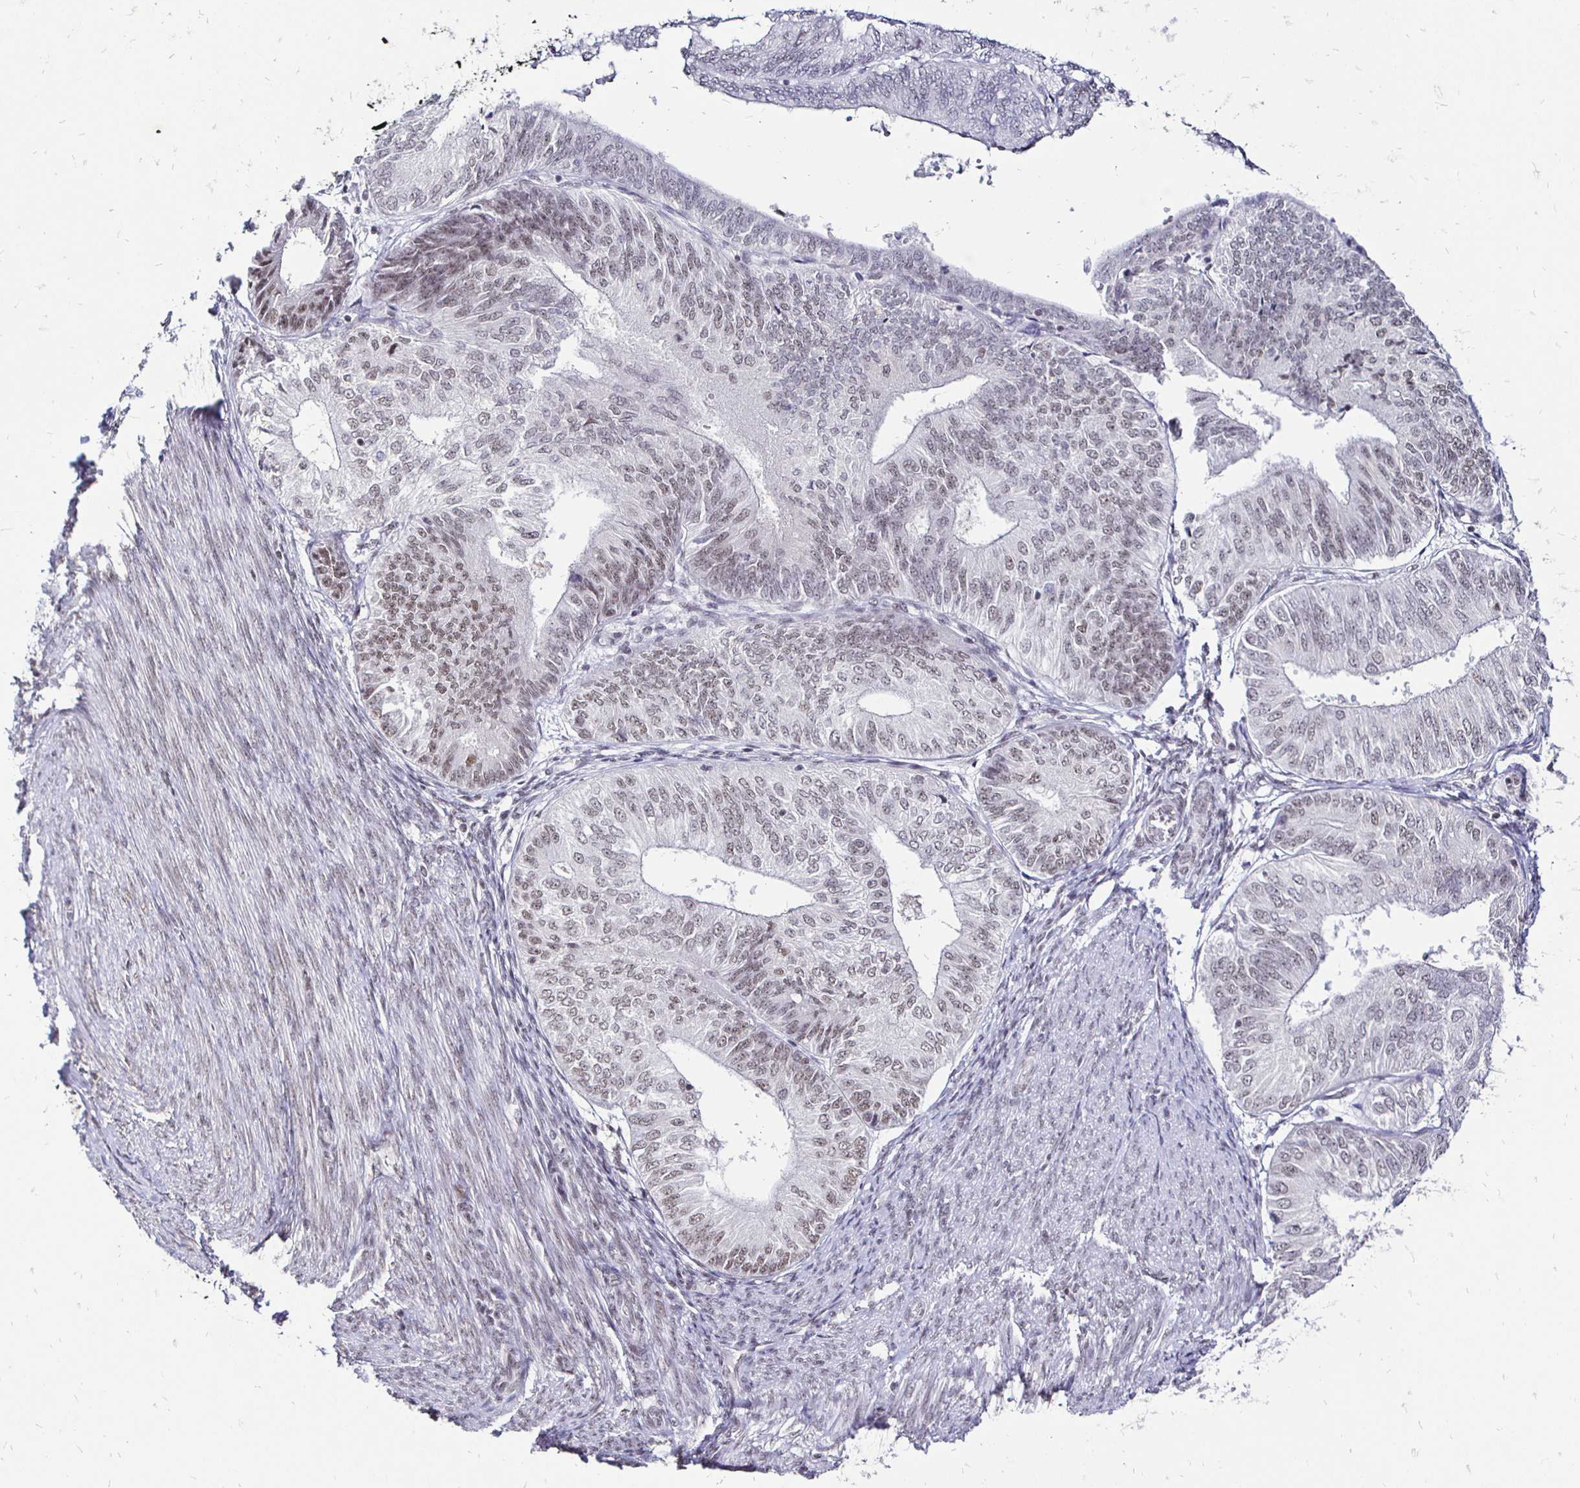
{"staining": {"intensity": "weak", "quantity": ">75%", "location": "nuclear"}, "tissue": "endometrial cancer", "cell_type": "Tumor cells", "image_type": "cancer", "snomed": [{"axis": "morphology", "description": "Adenocarcinoma, NOS"}, {"axis": "topography", "description": "Endometrium"}], "caption": "Endometrial cancer stained with IHC reveals weak nuclear expression in approximately >75% of tumor cells. Ihc stains the protein of interest in brown and the nuclei are stained blue.", "gene": "SIN3A", "patient": {"sex": "female", "age": 58}}